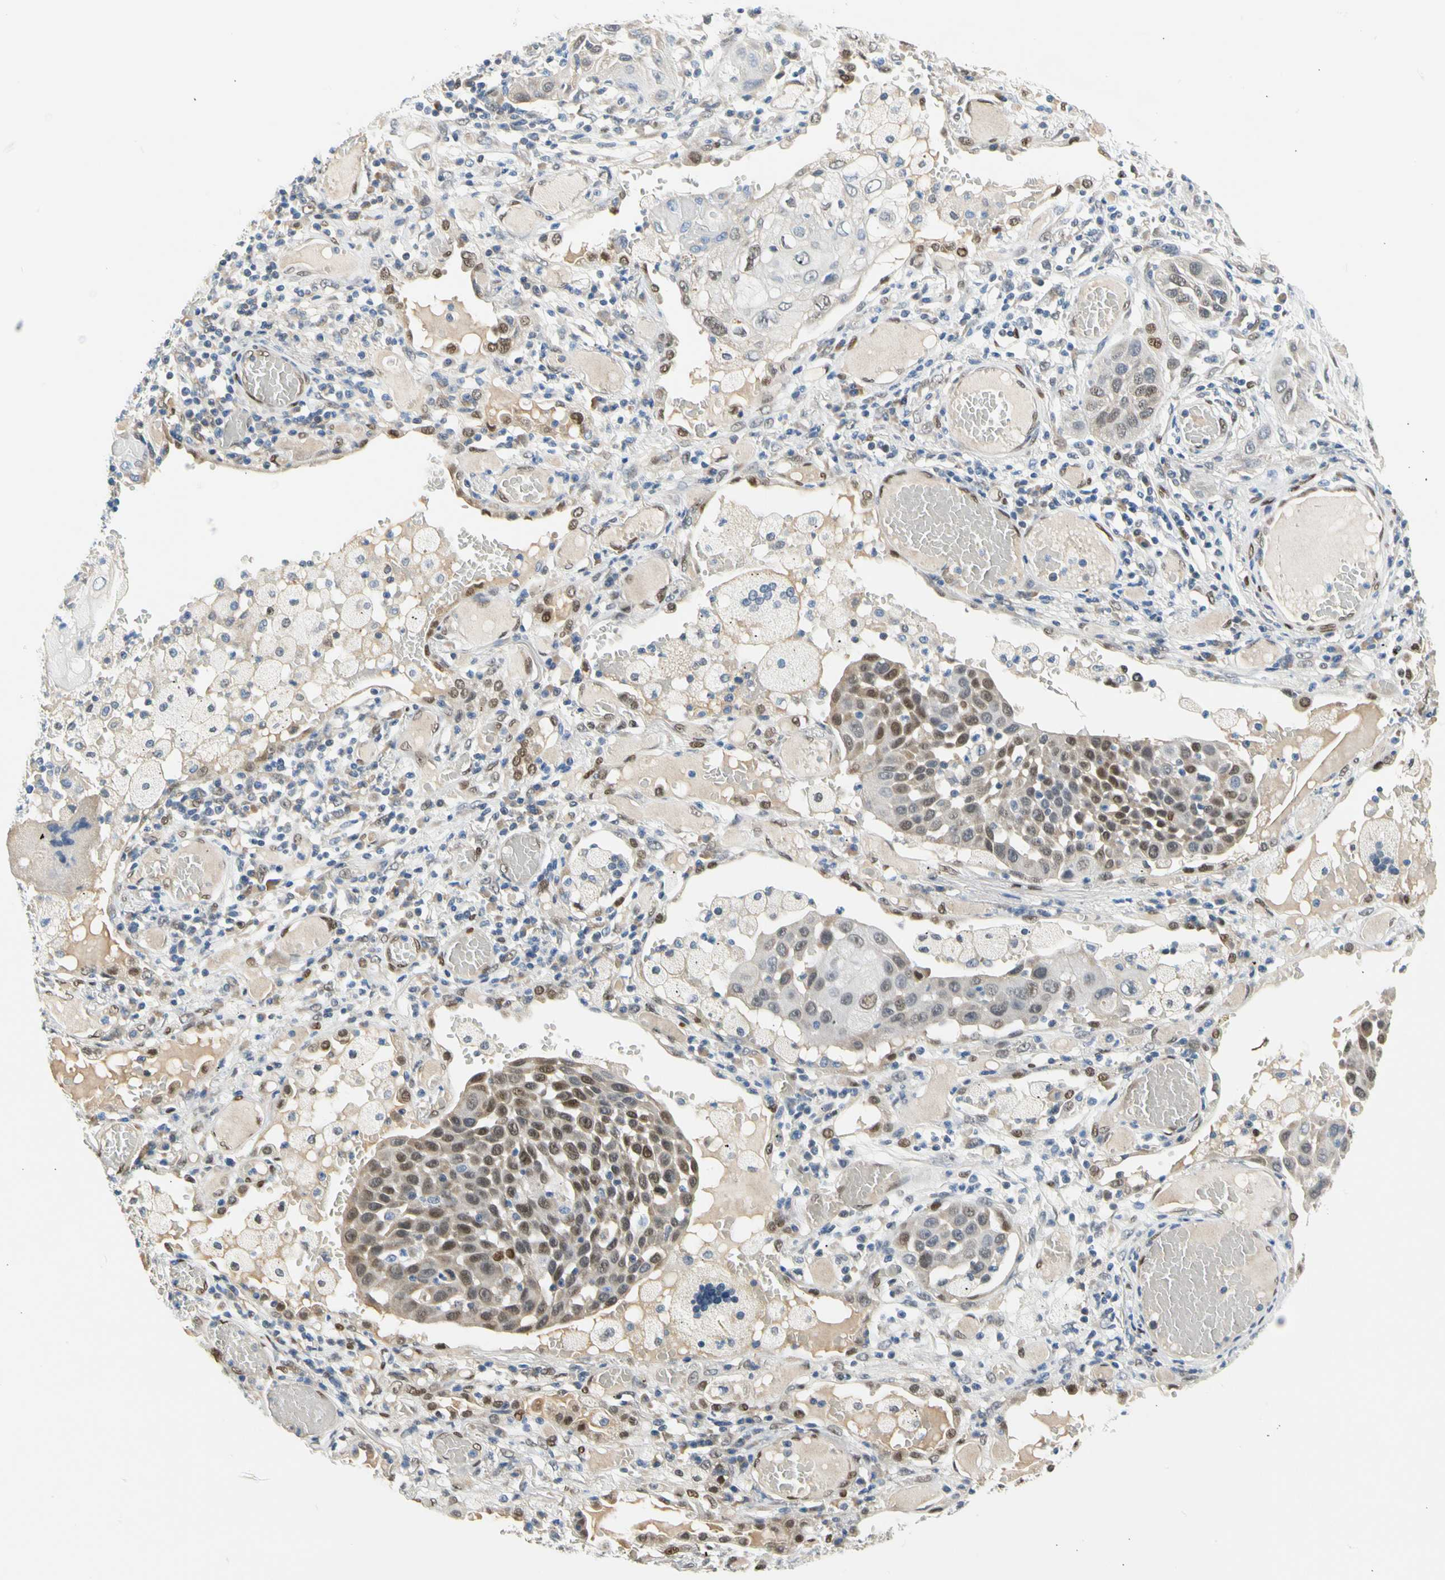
{"staining": {"intensity": "moderate", "quantity": ">75%", "location": "cytoplasmic/membranous,nuclear"}, "tissue": "lung cancer", "cell_type": "Tumor cells", "image_type": "cancer", "snomed": [{"axis": "morphology", "description": "Squamous cell carcinoma, NOS"}, {"axis": "topography", "description": "Lung"}], "caption": "Protein expression analysis of human lung cancer reveals moderate cytoplasmic/membranous and nuclear positivity in about >75% of tumor cells. (Stains: DAB in brown, nuclei in blue, Microscopy: brightfield microscopy at high magnification).", "gene": "NFIA", "patient": {"sex": "male", "age": 71}}